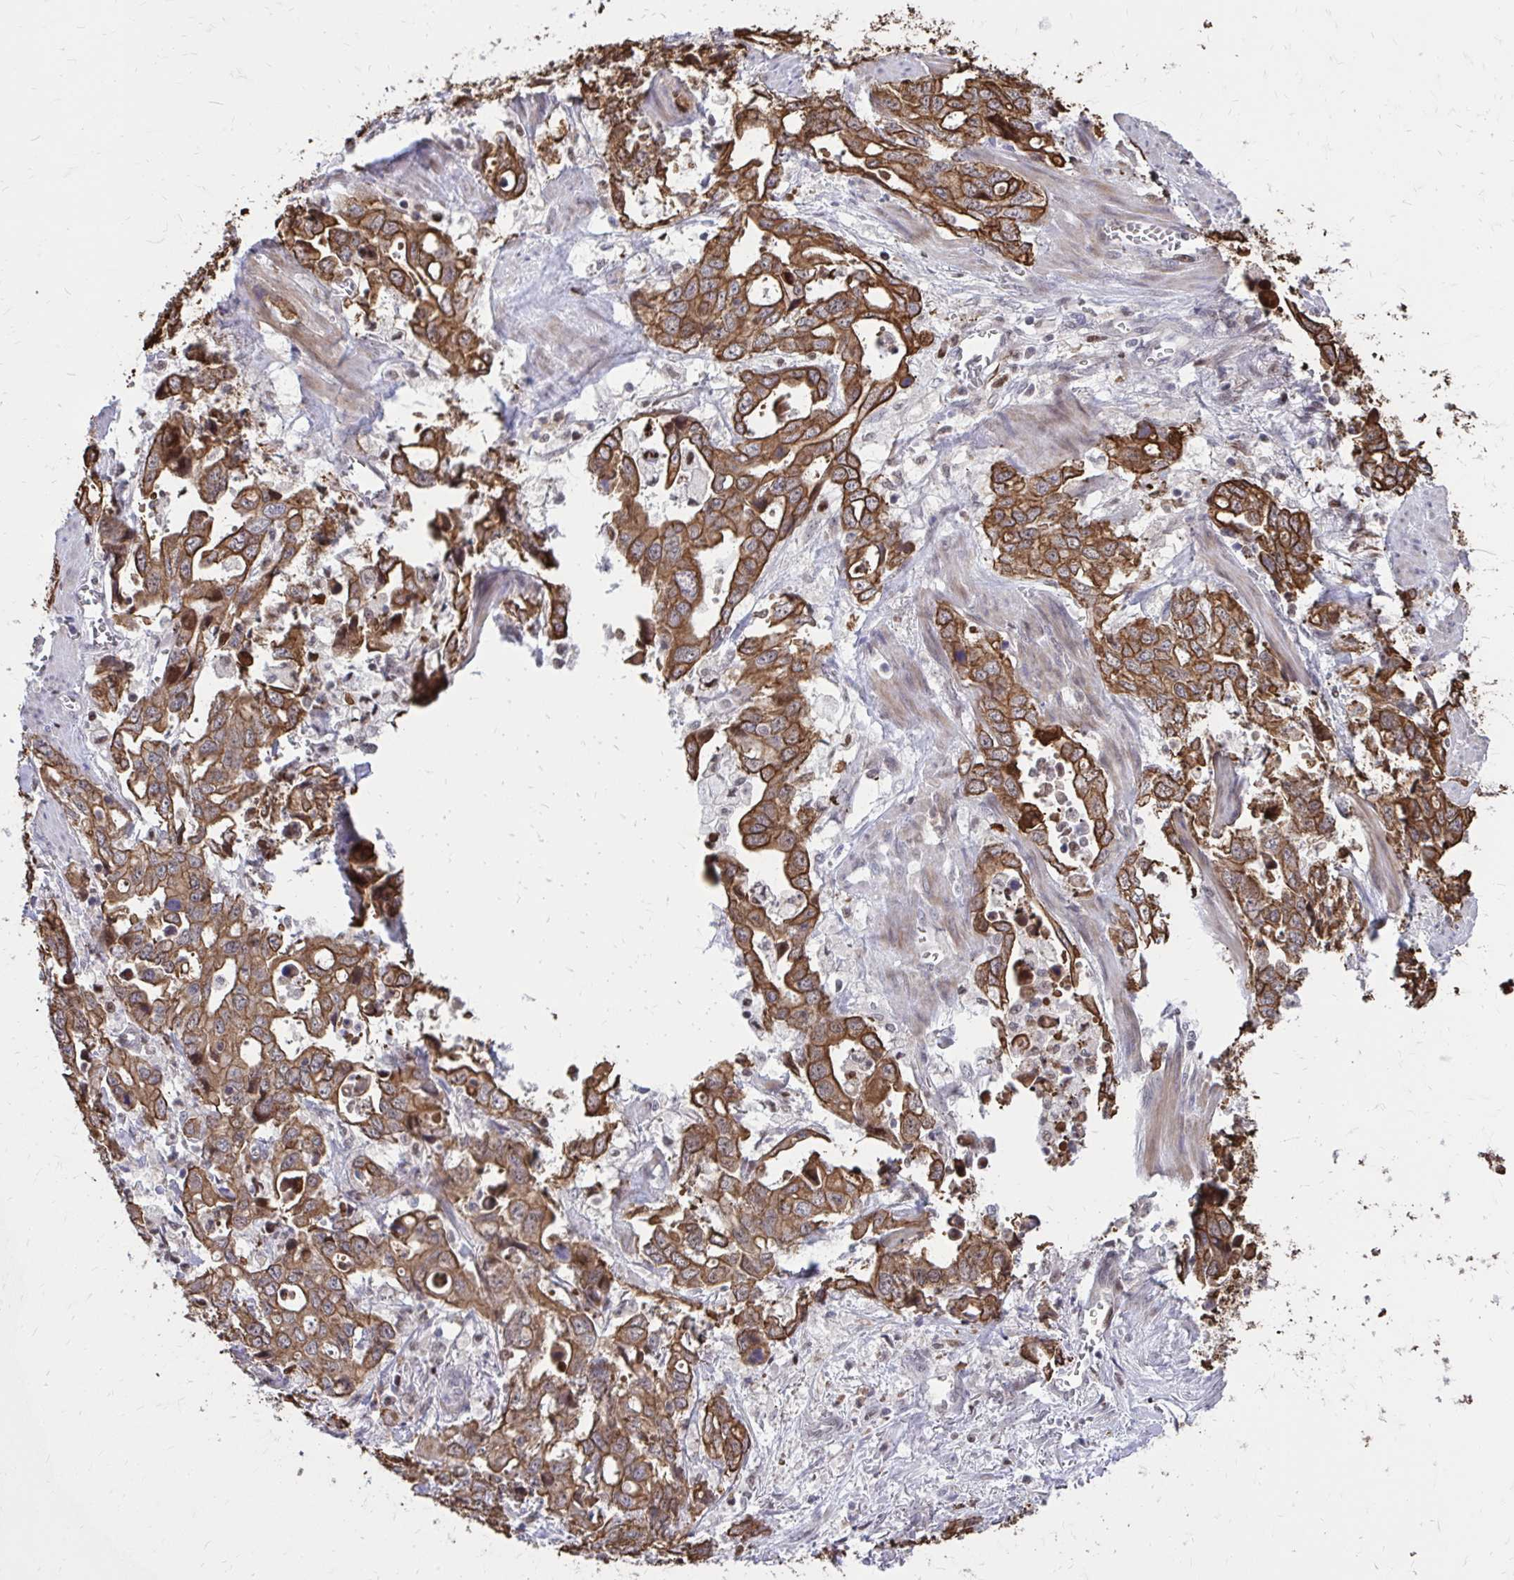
{"staining": {"intensity": "strong", "quantity": ">75%", "location": "cytoplasmic/membranous"}, "tissue": "stomach cancer", "cell_type": "Tumor cells", "image_type": "cancer", "snomed": [{"axis": "morphology", "description": "Adenocarcinoma, NOS"}, {"axis": "topography", "description": "Stomach, upper"}], "caption": "IHC of human stomach adenocarcinoma demonstrates high levels of strong cytoplasmic/membranous expression in approximately >75% of tumor cells.", "gene": "ANKRD30B", "patient": {"sex": "male", "age": 74}}